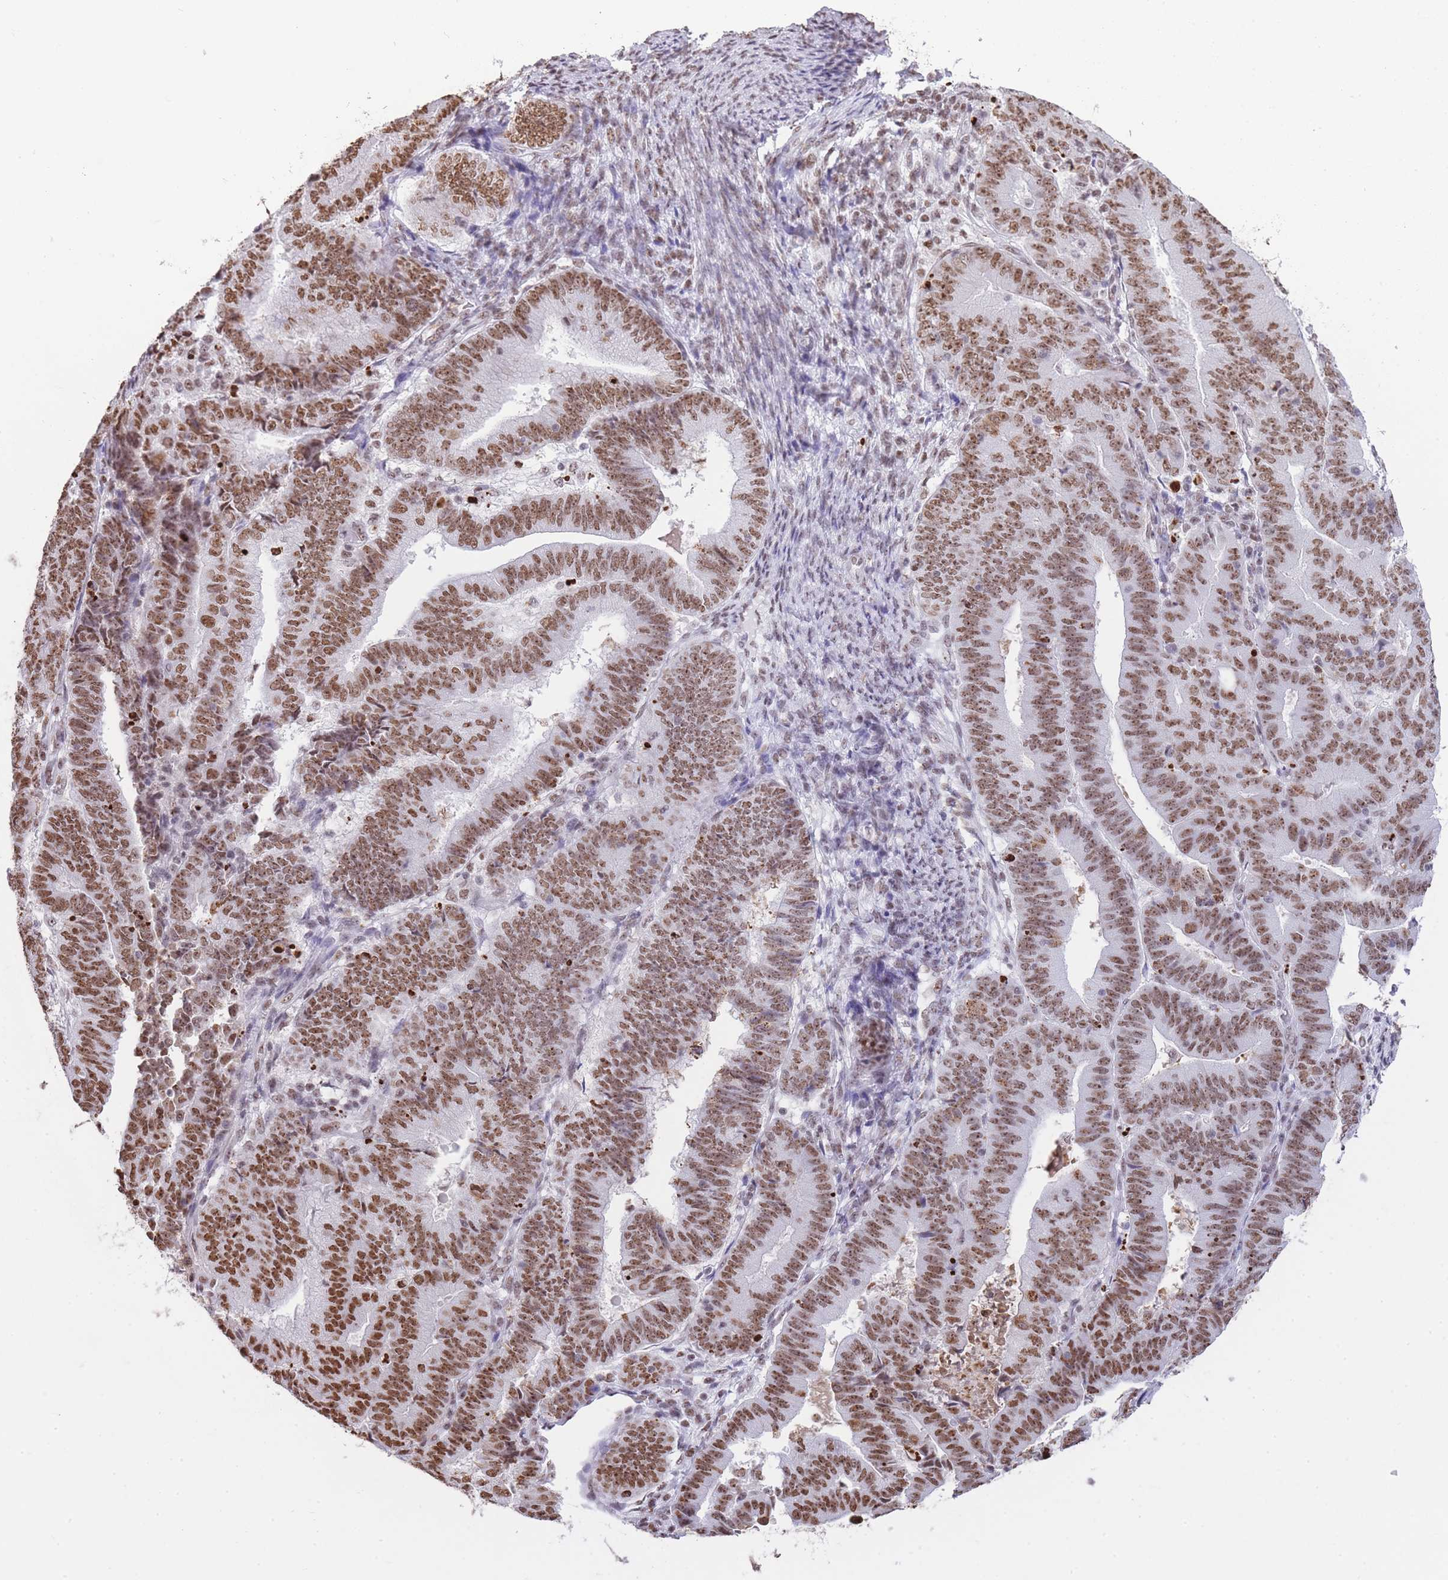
{"staining": {"intensity": "moderate", "quantity": ">75%", "location": "nuclear"}, "tissue": "endometrial cancer", "cell_type": "Tumor cells", "image_type": "cancer", "snomed": [{"axis": "morphology", "description": "Adenocarcinoma, NOS"}, {"axis": "topography", "description": "Endometrium"}], "caption": "Immunohistochemistry (IHC) image of adenocarcinoma (endometrial) stained for a protein (brown), which displays medium levels of moderate nuclear staining in approximately >75% of tumor cells.", "gene": "EVC2", "patient": {"sex": "female", "age": 70}}